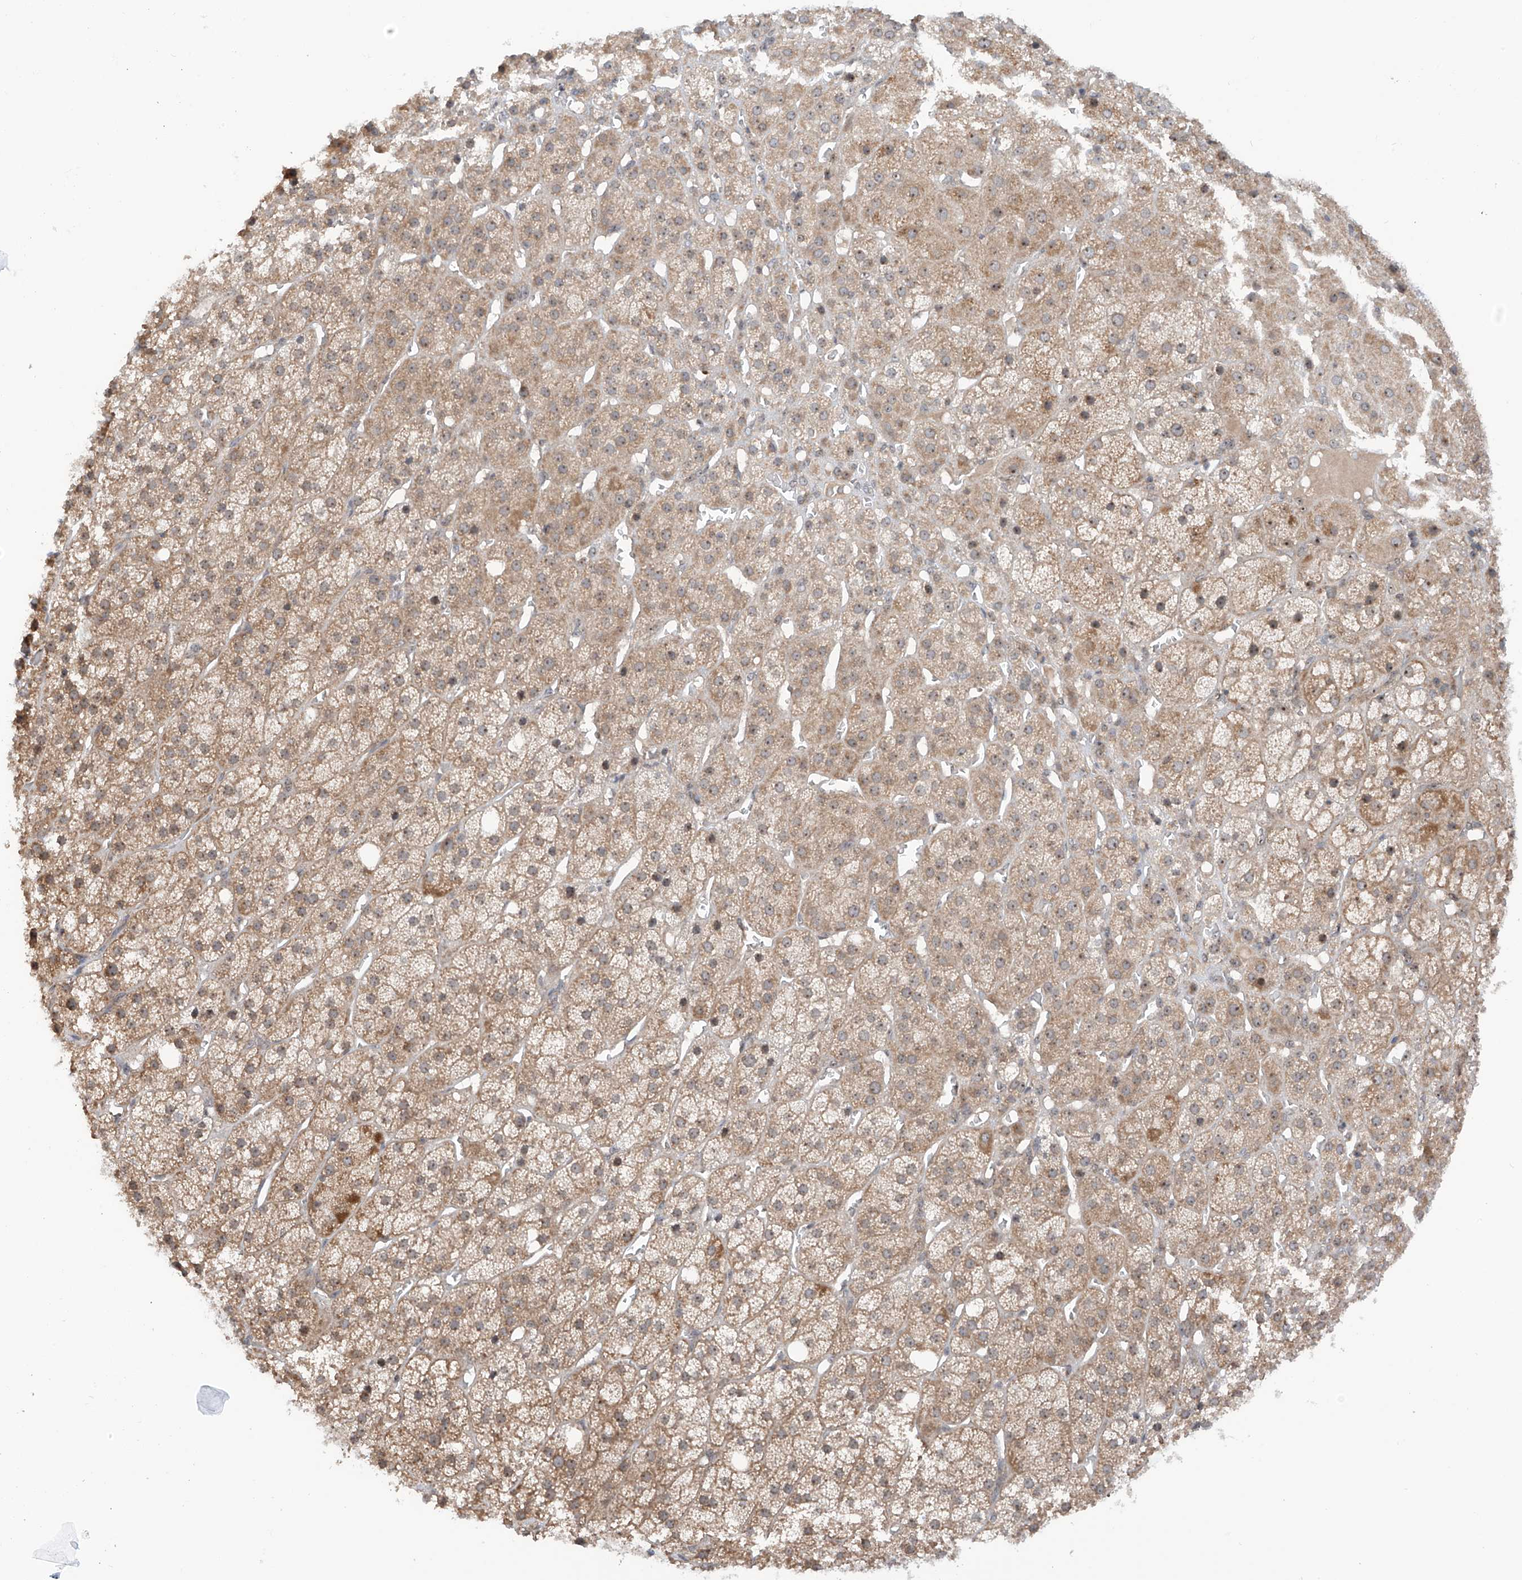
{"staining": {"intensity": "weak", "quantity": "25%-75%", "location": "cytoplasmic/membranous,nuclear"}, "tissue": "adrenal gland", "cell_type": "Glandular cells", "image_type": "normal", "snomed": [{"axis": "morphology", "description": "Normal tissue, NOS"}, {"axis": "topography", "description": "Adrenal gland"}], "caption": "High-power microscopy captured an IHC photomicrograph of unremarkable adrenal gland, revealing weak cytoplasmic/membranous,nuclear staining in about 25%-75% of glandular cells. (DAB (3,3'-diaminobenzidine) = brown stain, brightfield microscopy at high magnification).", "gene": "C1orf131", "patient": {"sex": "female", "age": 57}}